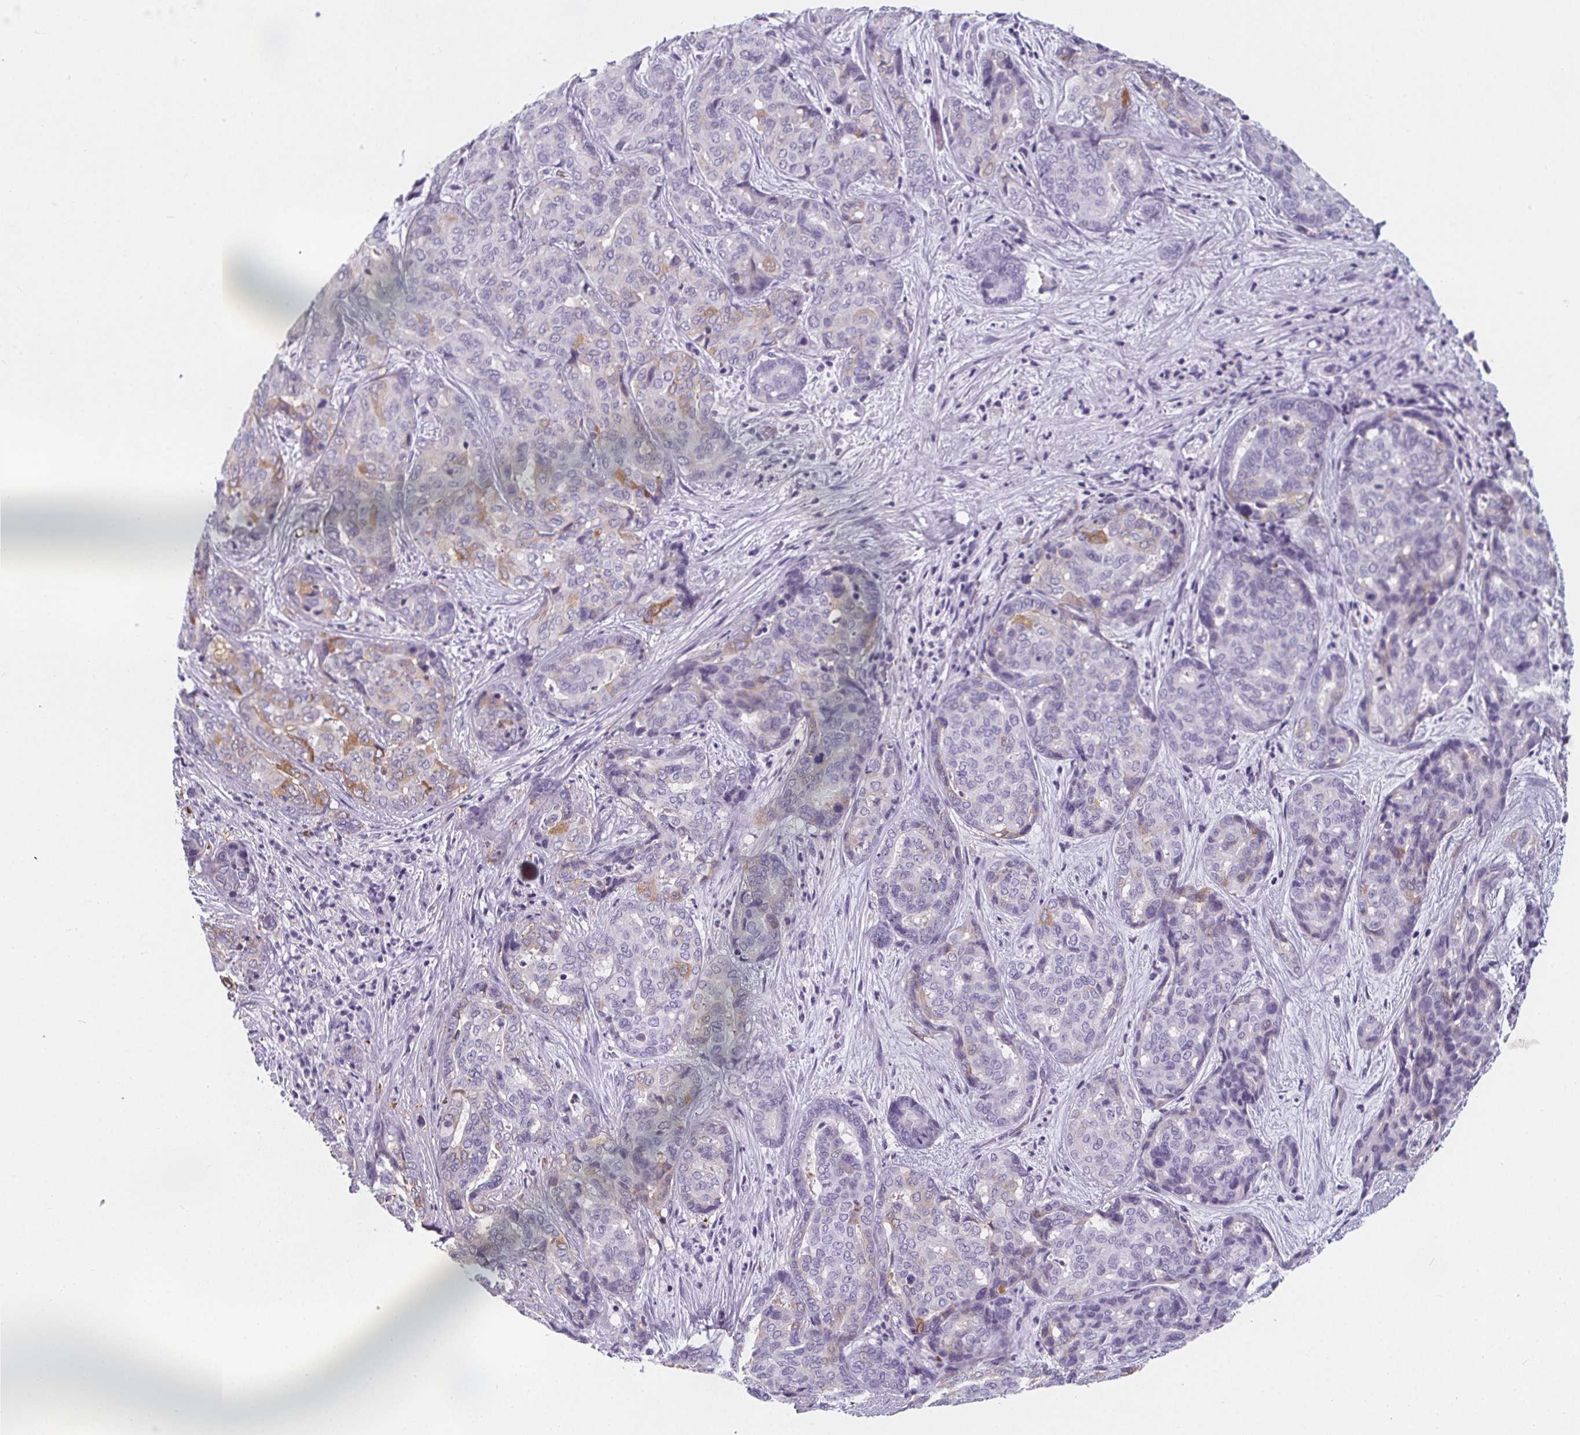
{"staining": {"intensity": "moderate", "quantity": "<25%", "location": "cytoplasmic/membranous"}, "tissue": "liver cancer", "cell_type": "Tumor cells", "image_type": "cancer", "snomed": [{"axis": "morphology", "description": "Cholangiocarcinoma"}, {"axis": "topography", "description": "Liver"}], "caption": "Tumor cells exhibit low levels of moderate cytoplasmic/membranous expression in about <25% of cells in human cholangiocarcinoma (liver).", "gene": "ADRB1", "patient": {"sex": "female", "age": 64}}